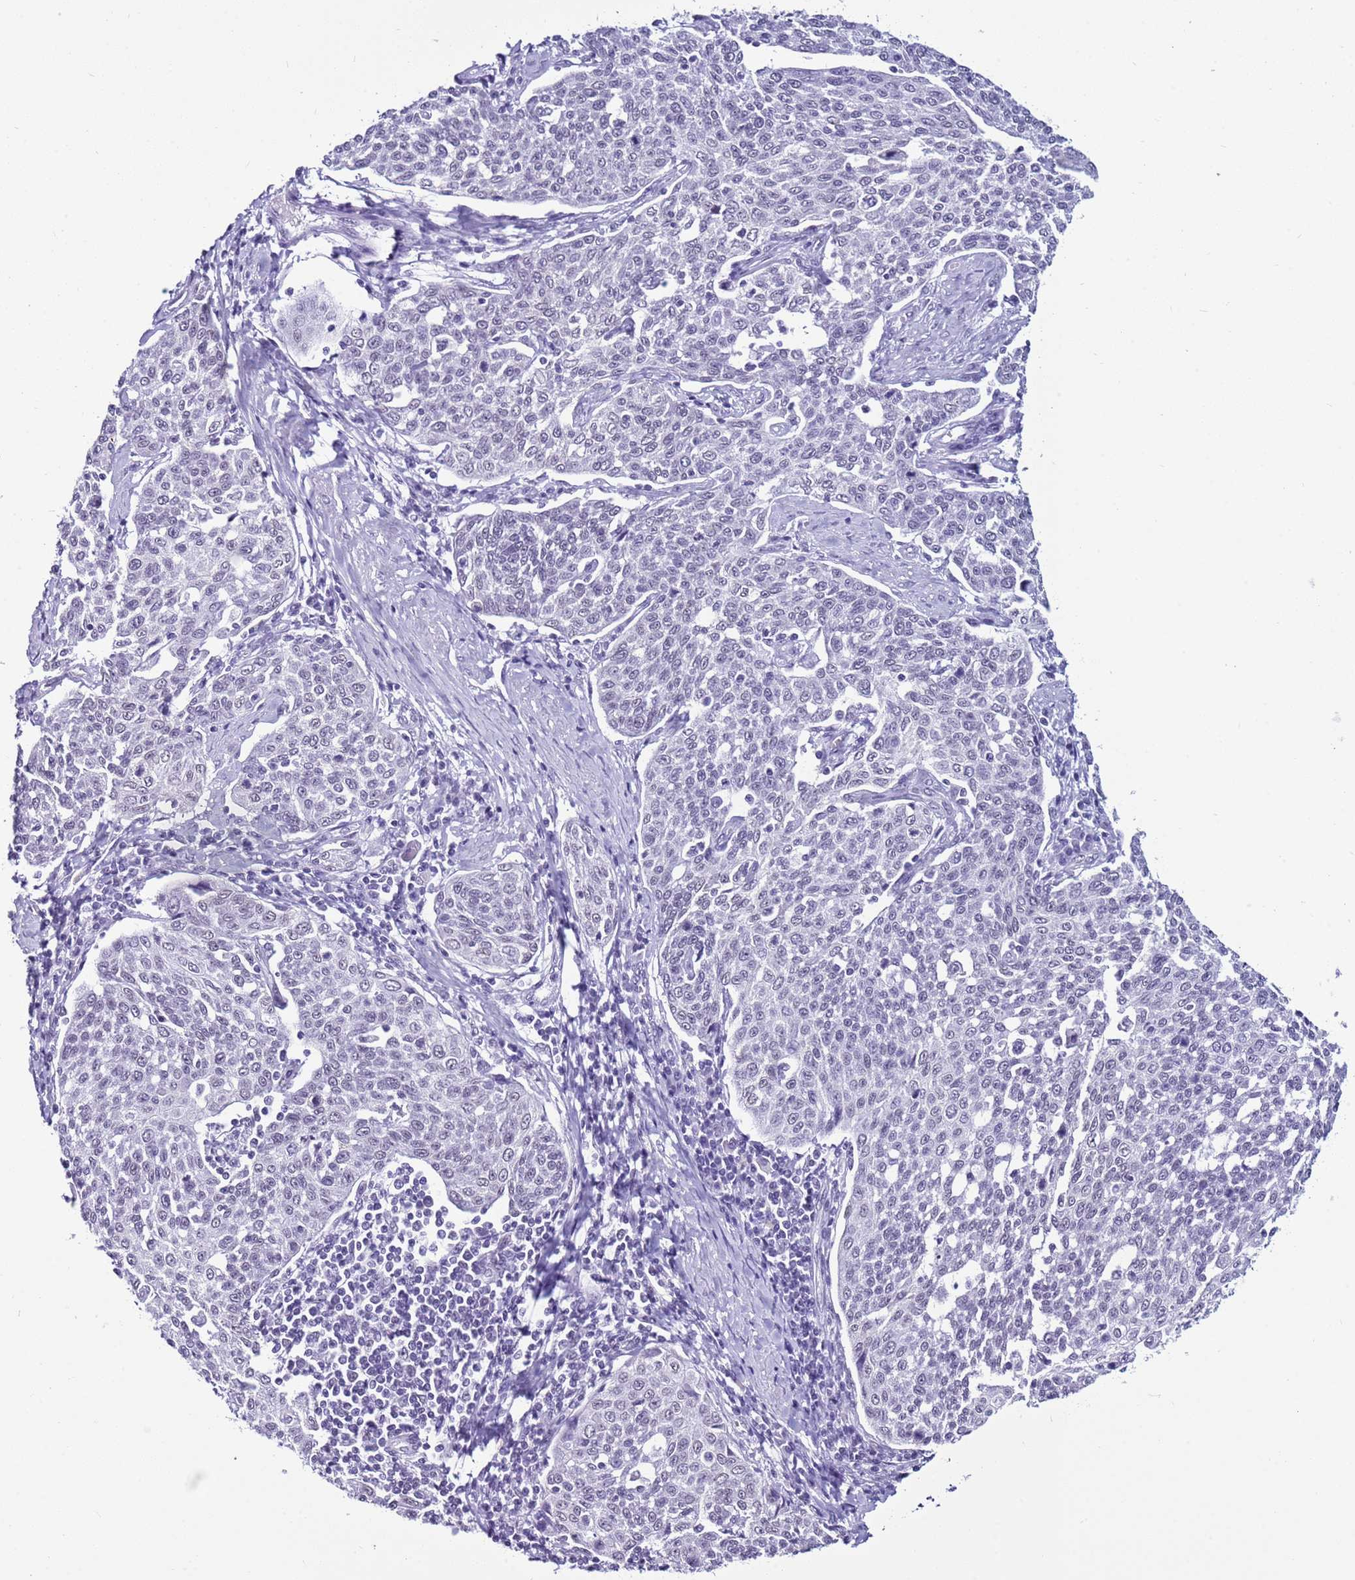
{"staining": {"intensity": "negative", "quantity": "none", "location": "none"}, "tissue": "cervical cancer", "cell_type": "Tumor cells", "image_type": "cancer", "snomed": [{"axis": "morphology", "description": "Squamous cell carcinoma, NOS"}, {"axis": "topography", "description": "Cervix"}], "caption": "This is a histopathology image of immunohistochemistry staining of cervical cancer (squamous cell carcinoma), which shows no positivity in tumor cells.", "gene": "DHX15", "patient": {"sex": "female", "age": 34}}